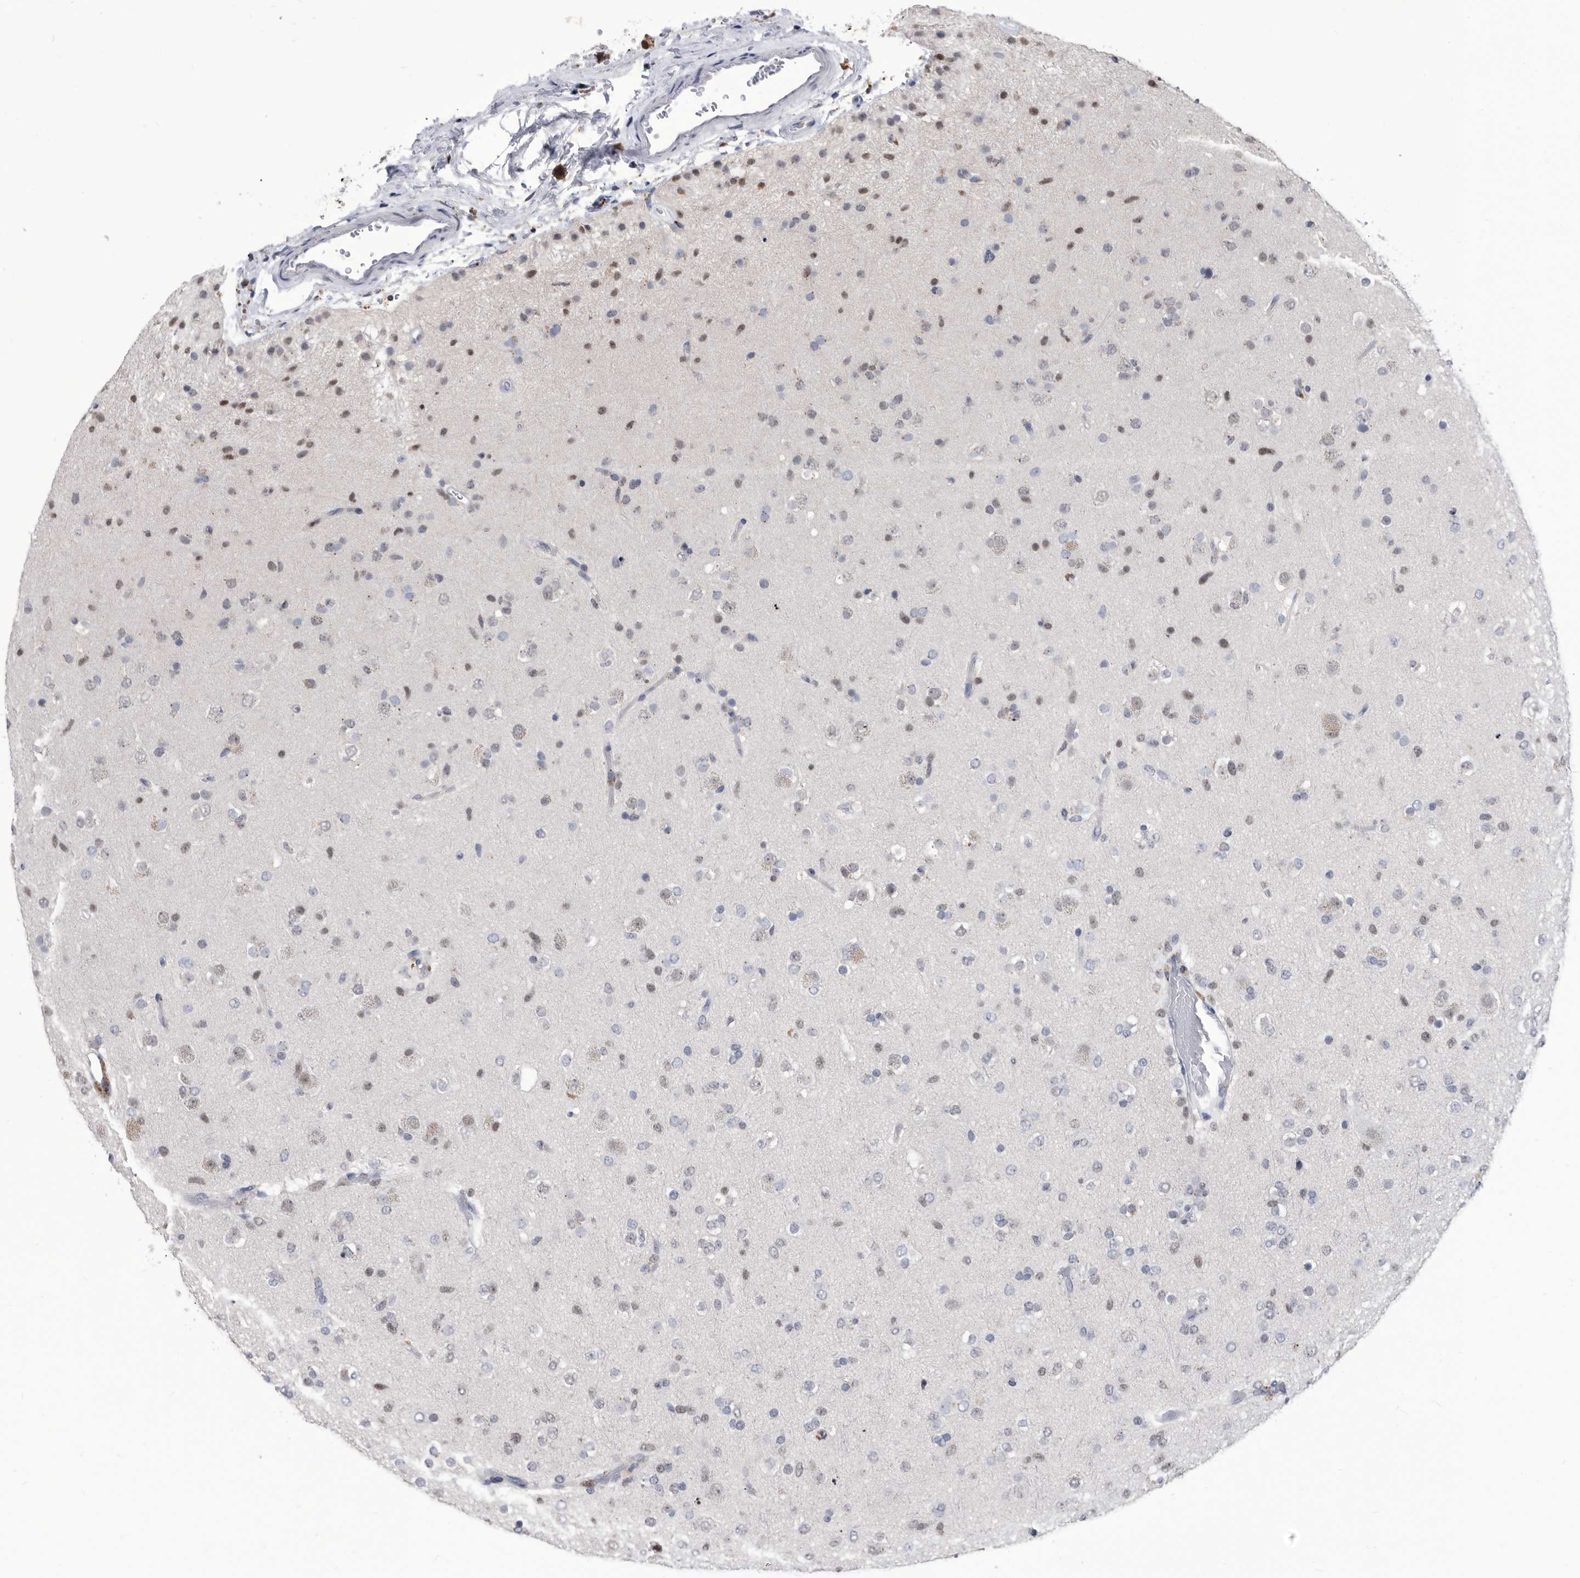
{"staining": {"intensity": "weak", "quantity": "25%-75%", "location": "nuclear"}, "tissue": "glioma", "cell_type": "Tumor cells", "image_type": "cancer", "snomed": [{"axis": "morphology", "description": "Glioma, malignant, Low grade"}, {"axis": "topography", "description": "Brain"}], "caption": "DAB (3,3'-diaminobenzidine) immunohistochemical staining of human glioma displays weak nuclear protein staining in approximately 25%-75% of tumor cells.", "gene": "TSTD1", "patient": {"sex": "male", "age": 65}}